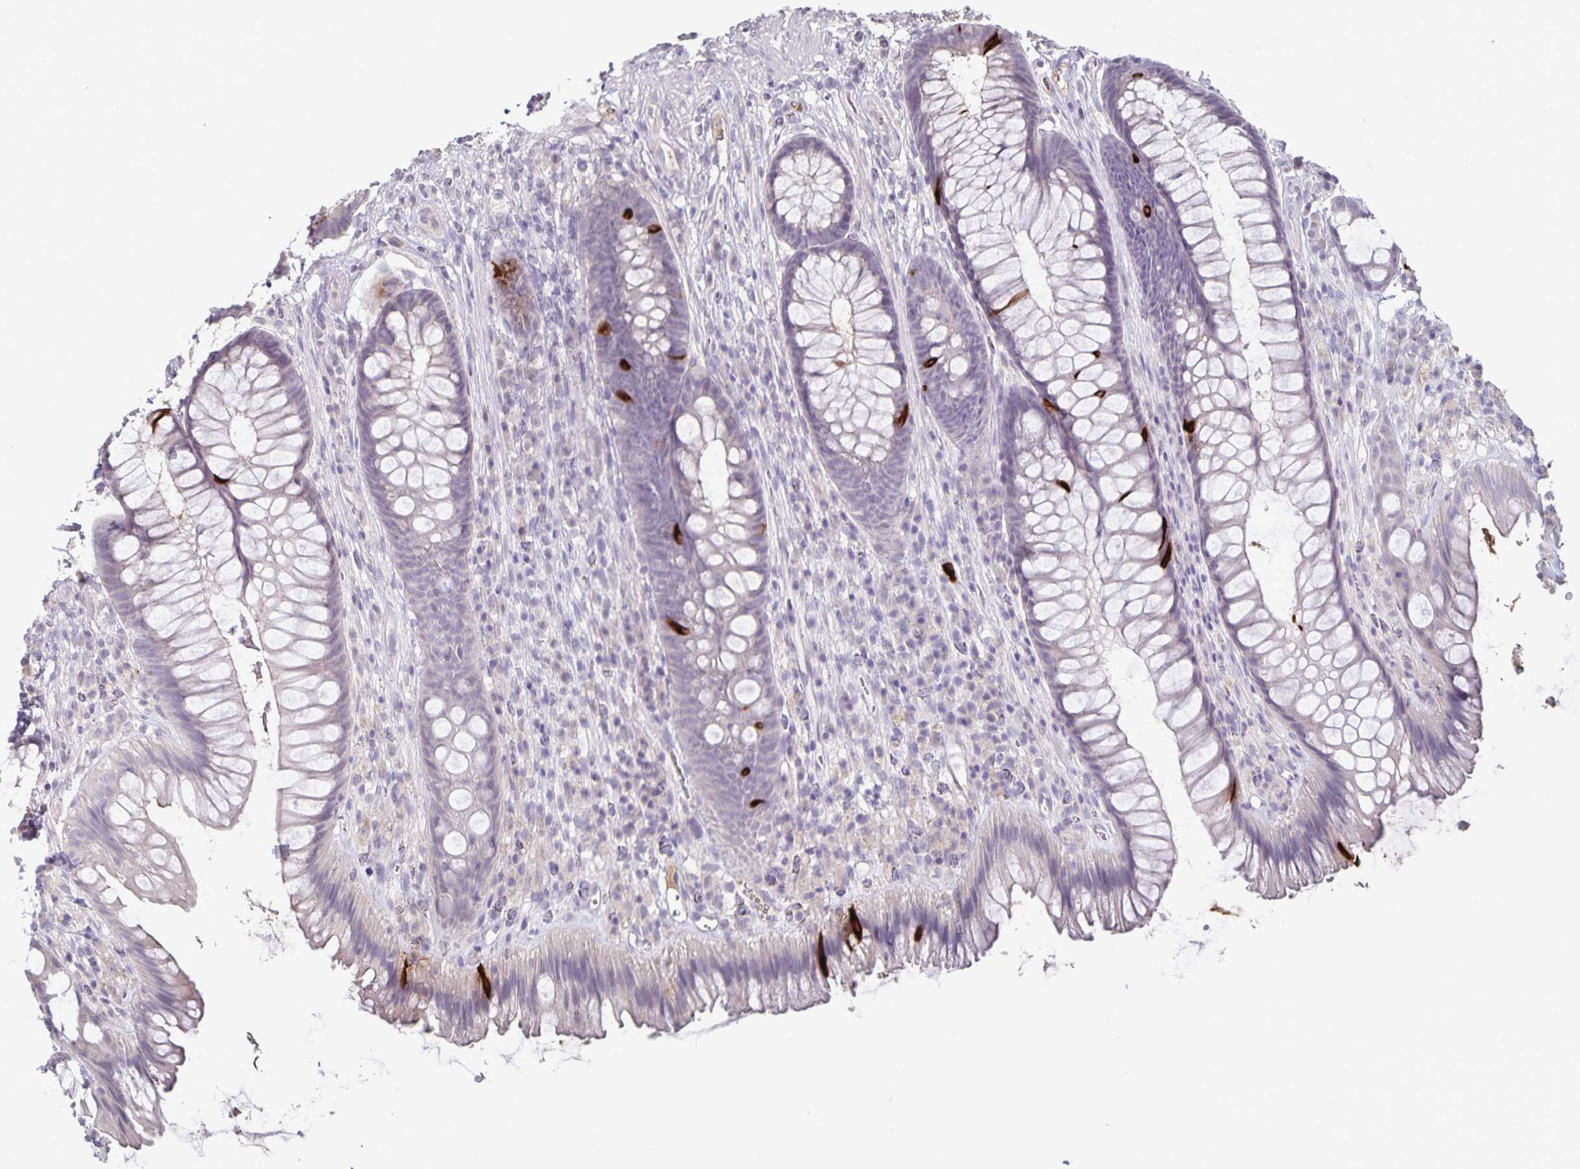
{"staining": {"intensity": "strong", "quantity": "<25%", "location": "cytoplasmic/membranous"}, "tissue": "rectum", "cell_type": "Glandular cells", "image_type": "normal", "snomed": [{"axis": "morphology", "description": "Normal tissue, NOS"}, {"axis": "topography", "description": "Rectum"}], "caption": "Rectum stained with a brown dye exhibits strong cytoplasmic/membranous positive staining in approximately <25% of glandular cells.", "gene": "INSL5", "patient": {"sex": "male", "age": 53}}